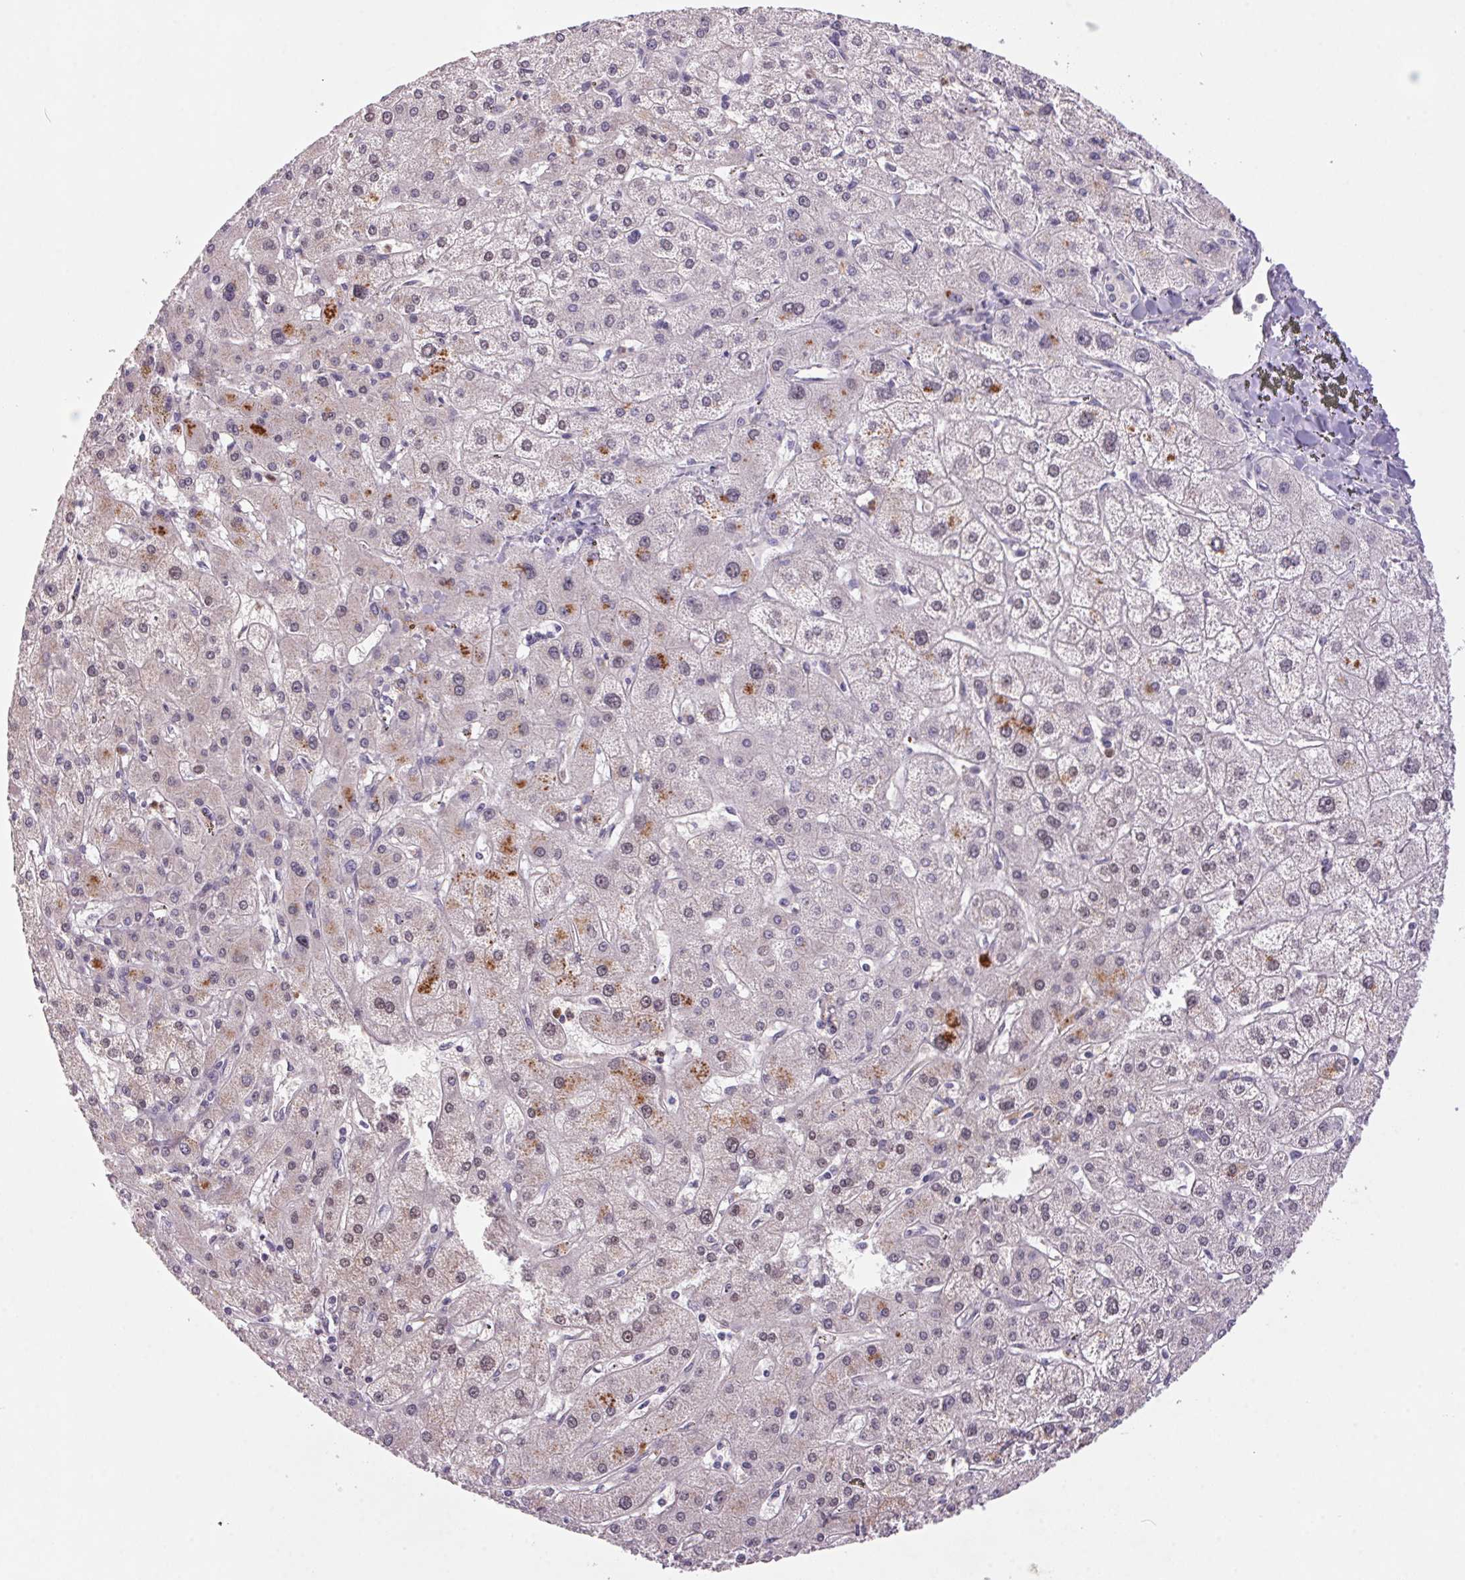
{"staining": {"intensity": "negative", "quantity": "none", "location": "none"}, "tissue": "liver cancer", "cell_type": "Tumor cells", "image_type": "cancer", "snomed": [{"axis": "morphology", "description": "Cholangiocarcinoma"}, {"axis": "topography", "description": "Liver"}], "caption": "Protein analysis of liver cancer (cholangiocarcinoma) reveals no significant expression in tumor cells. (DAB IHC, high magnification).", "gene": "TRDN", "patient": {"sex": "female", "age": 60}}